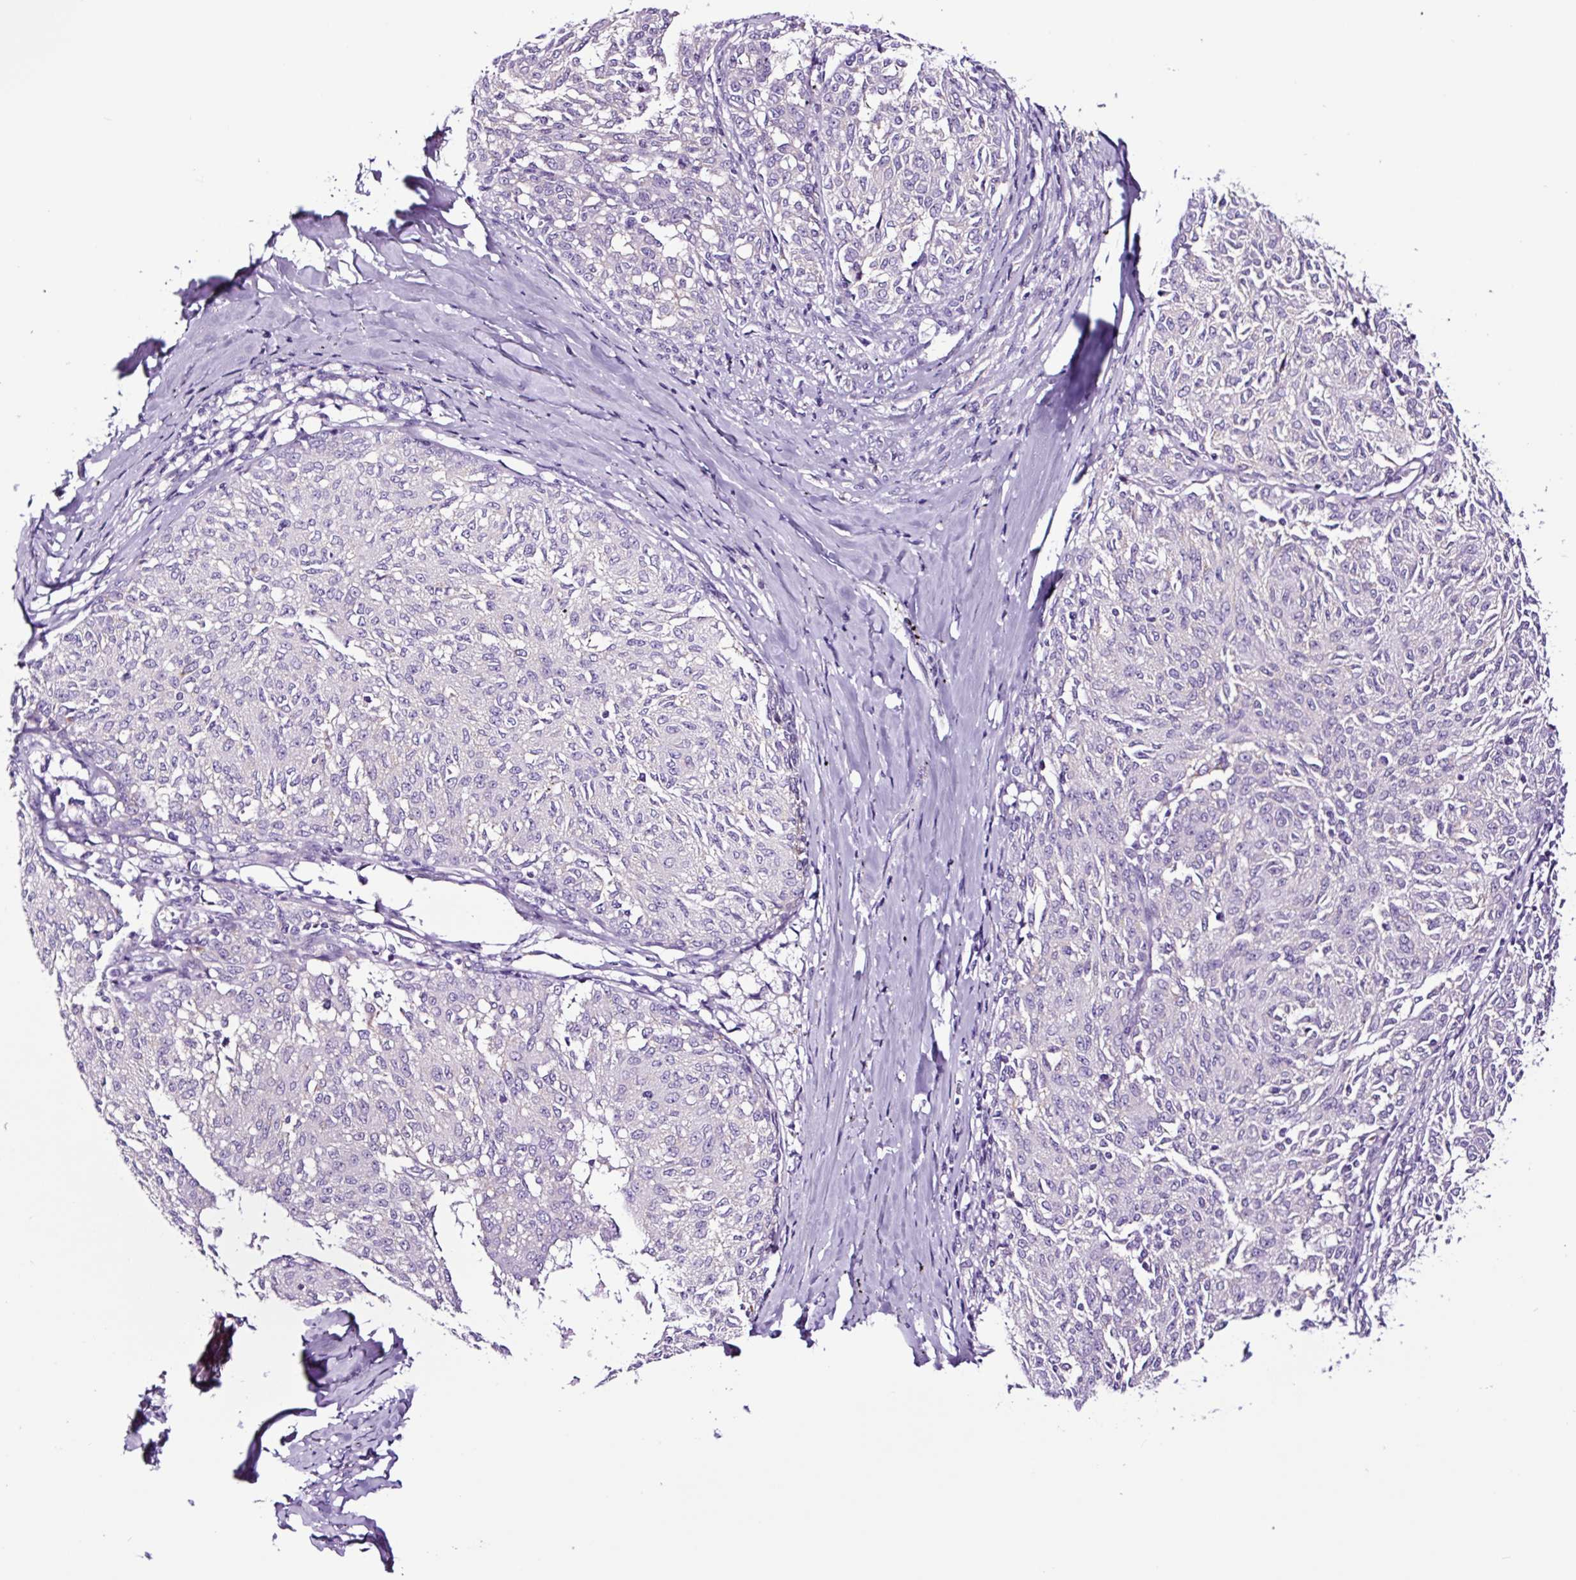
{"staining": {"intensity": "negative", "quantity": "none", "location": "none"}, "tissue": "melanoma", "cell_type": "Tumor cells", "image_type": "cancer", "snomed": [{"axis": "morphology", "description": "Malignant melanoma, NOS"}, {"axis": "topography", "description": "Skin"}], "caption": "Immunohistochemistry image of malignant melanoma stained for a protein (brown), which reveals no positivity in tumor cells. (Stains: DAB immunohistochemistry with hematoxylin counter stain, Microscopy: brightfield microscopy at high magnification).", "gene": "FBXL7", "patient": {"sex": "female", "age": 72}}